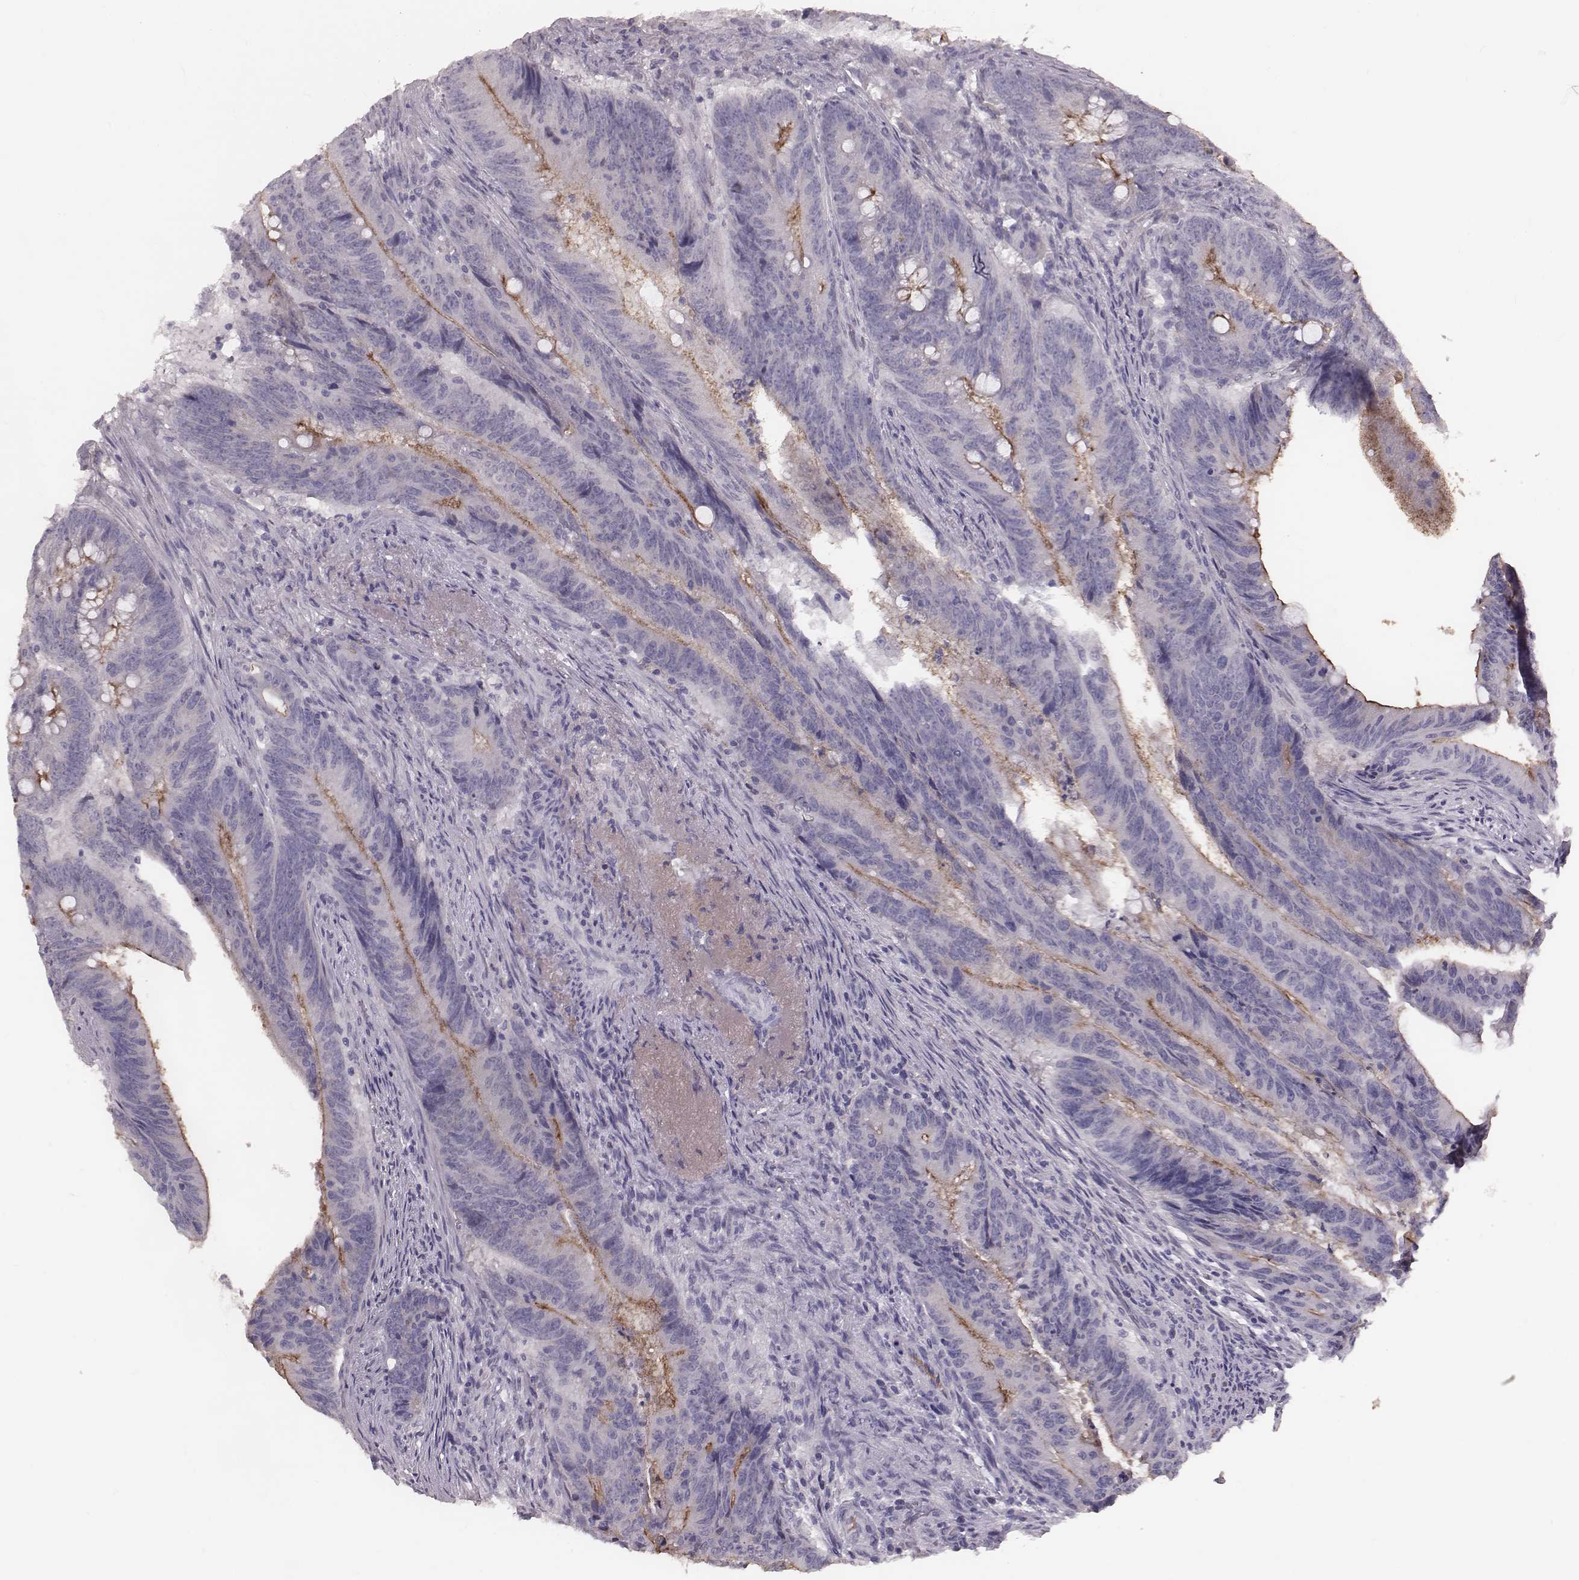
{"staining": {"intensity": "negative", "quantity": "none", "location": "none"}, "tissue": "colorectal cancer", "cell_type": "Tumor cells", "image_type": "cancer", "snomed": [{"axis": "morphology", "description": "Adenocarcinoma, NOS"}, {"axis": "topography", "description": "Colon"}], "caption": "A micrograph of human colorectal cancer (adenocarcinoma) is negative for staining in tumor cells. (Immunohistochemistry (ihc), brightfield microscopy, high magnification).", "gene": "CFTR", "patient": {"sex": "female", "age": 87}}